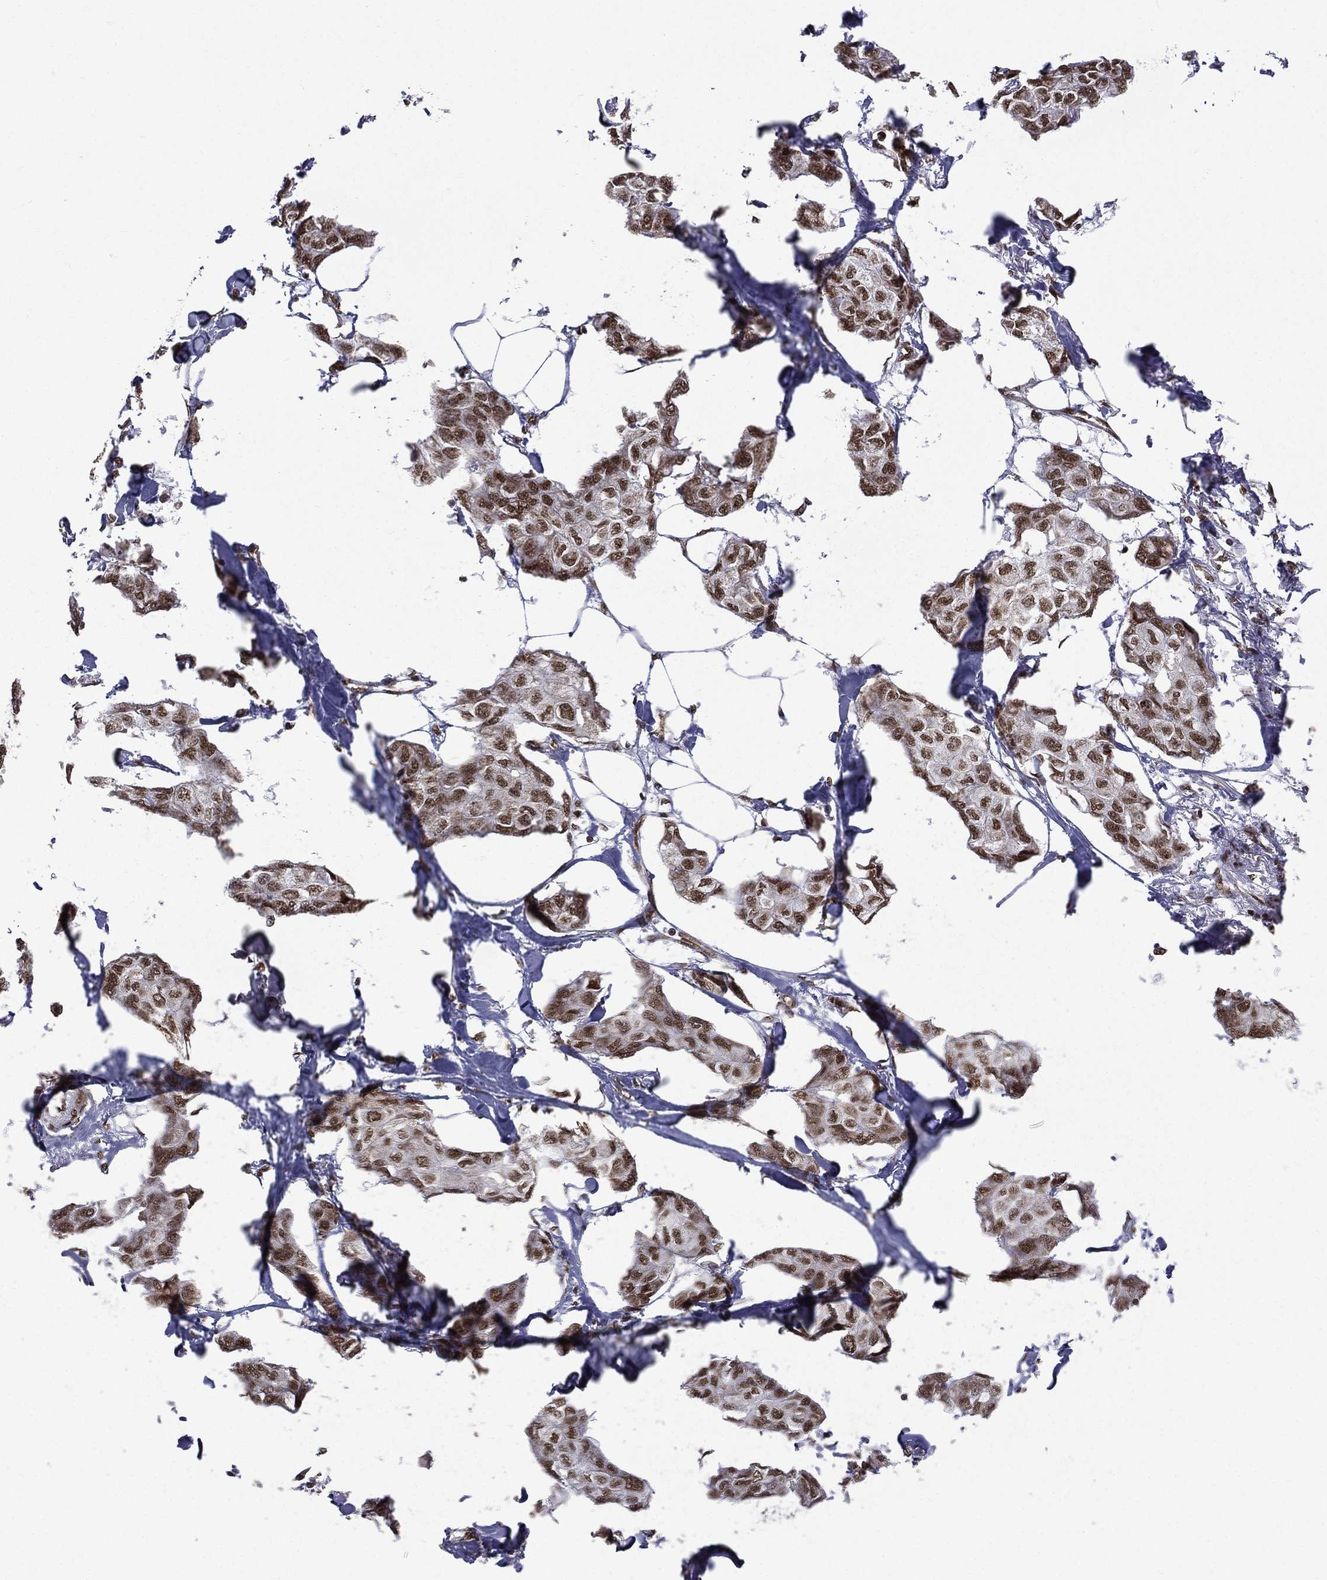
{"staining": {"intensity": "strong", "quantity": ">75%", "location": "nuclear"}, "tissue": "breast cancer", "cell_type": "Tumor cells", "image_type": "cancer", "snomed": [{"axis": "morphology", "description": "Duct carcinoma"}, {"axis": "topography", "description": "Breast"}], "caption": "Approximately >75% of tumor cells in breast cancer (invasive ductal carcinoma) display strong nuclear protein staining as visualized by brown immunohistochemical staining.", "gene": "C5orf24", "patient": {"sex": "female", "age": 80}}